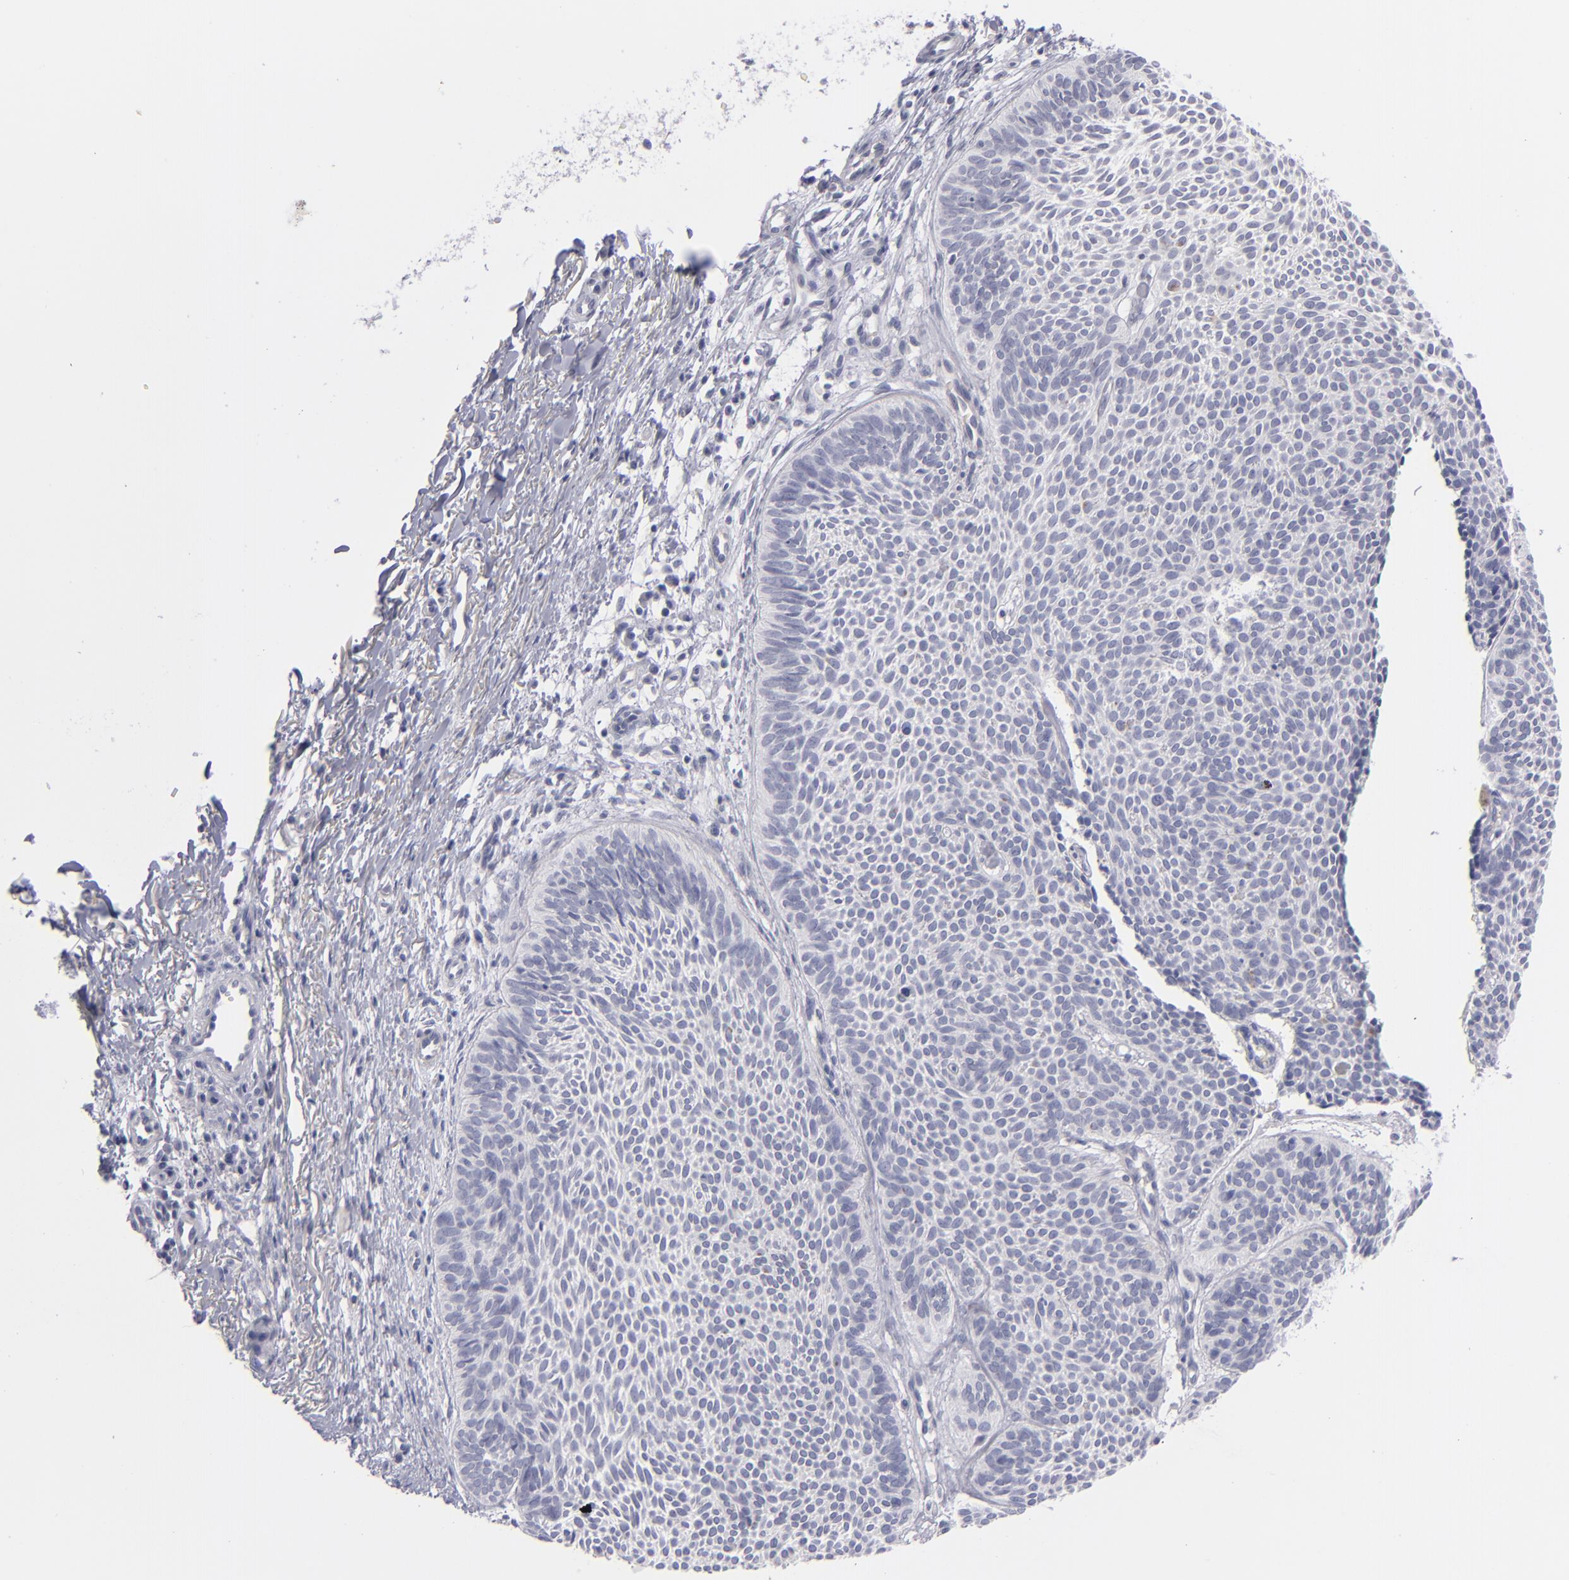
{"staining": {"intensity": "negative", "quantity": "none", "location": "none"}, "tissue": "skin cancer", "cell_type": "Tumor cells", "image_type": "cancer", "snomed": [{"axis": "morphology", "description": "Basal cell carcinoma"}, {"axis": "topography", "description": "Skin"}], "caption": "Immunohistochemistry image of skin basal cell carcinoma stained for a protein (brown), which exhibits no staining in tumor cells.", "gene": "ITGB4", "patient": {"sex": "male", "age": 84}}